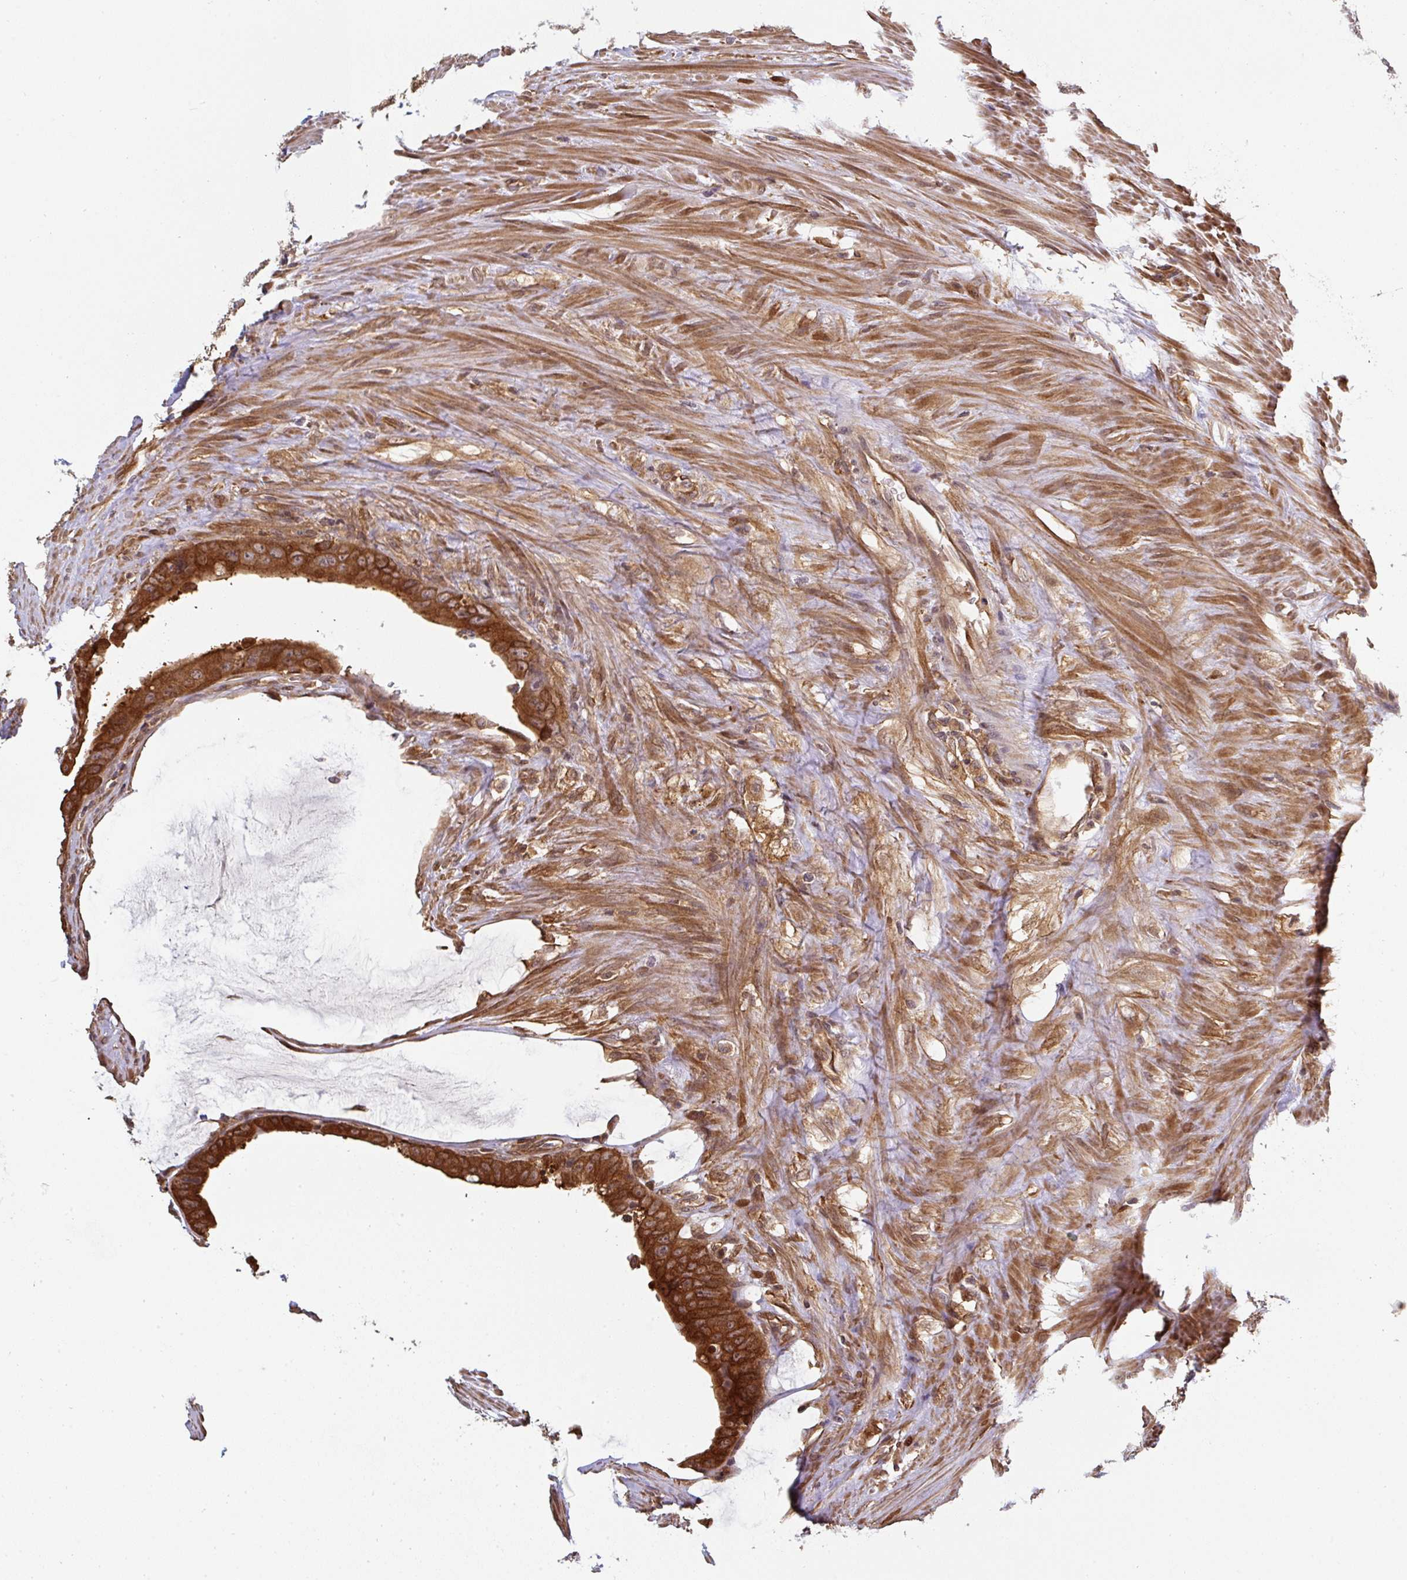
{"staining": {"intensity": "strong", "quantity": ">75%", "location": "cytoplasmic/membranous"}, "tissue": "colorectal cancer", "cell_type": "Tumor cells", "image_type": "cancer", "snomed": [{"axis": "morphology", "description": "Adenocarcinoma, NOS"}, {"axis": "topography", "description": "Rectum"}], "caption": "This micrograph shows IHC staining of colorectal cancer (adenocarcinoma), with high strong cytoplasmic/membranous staining in about >75% of tumor cells.", "gene": "ST13", "patient": {"sex": "male", "age": 78}}